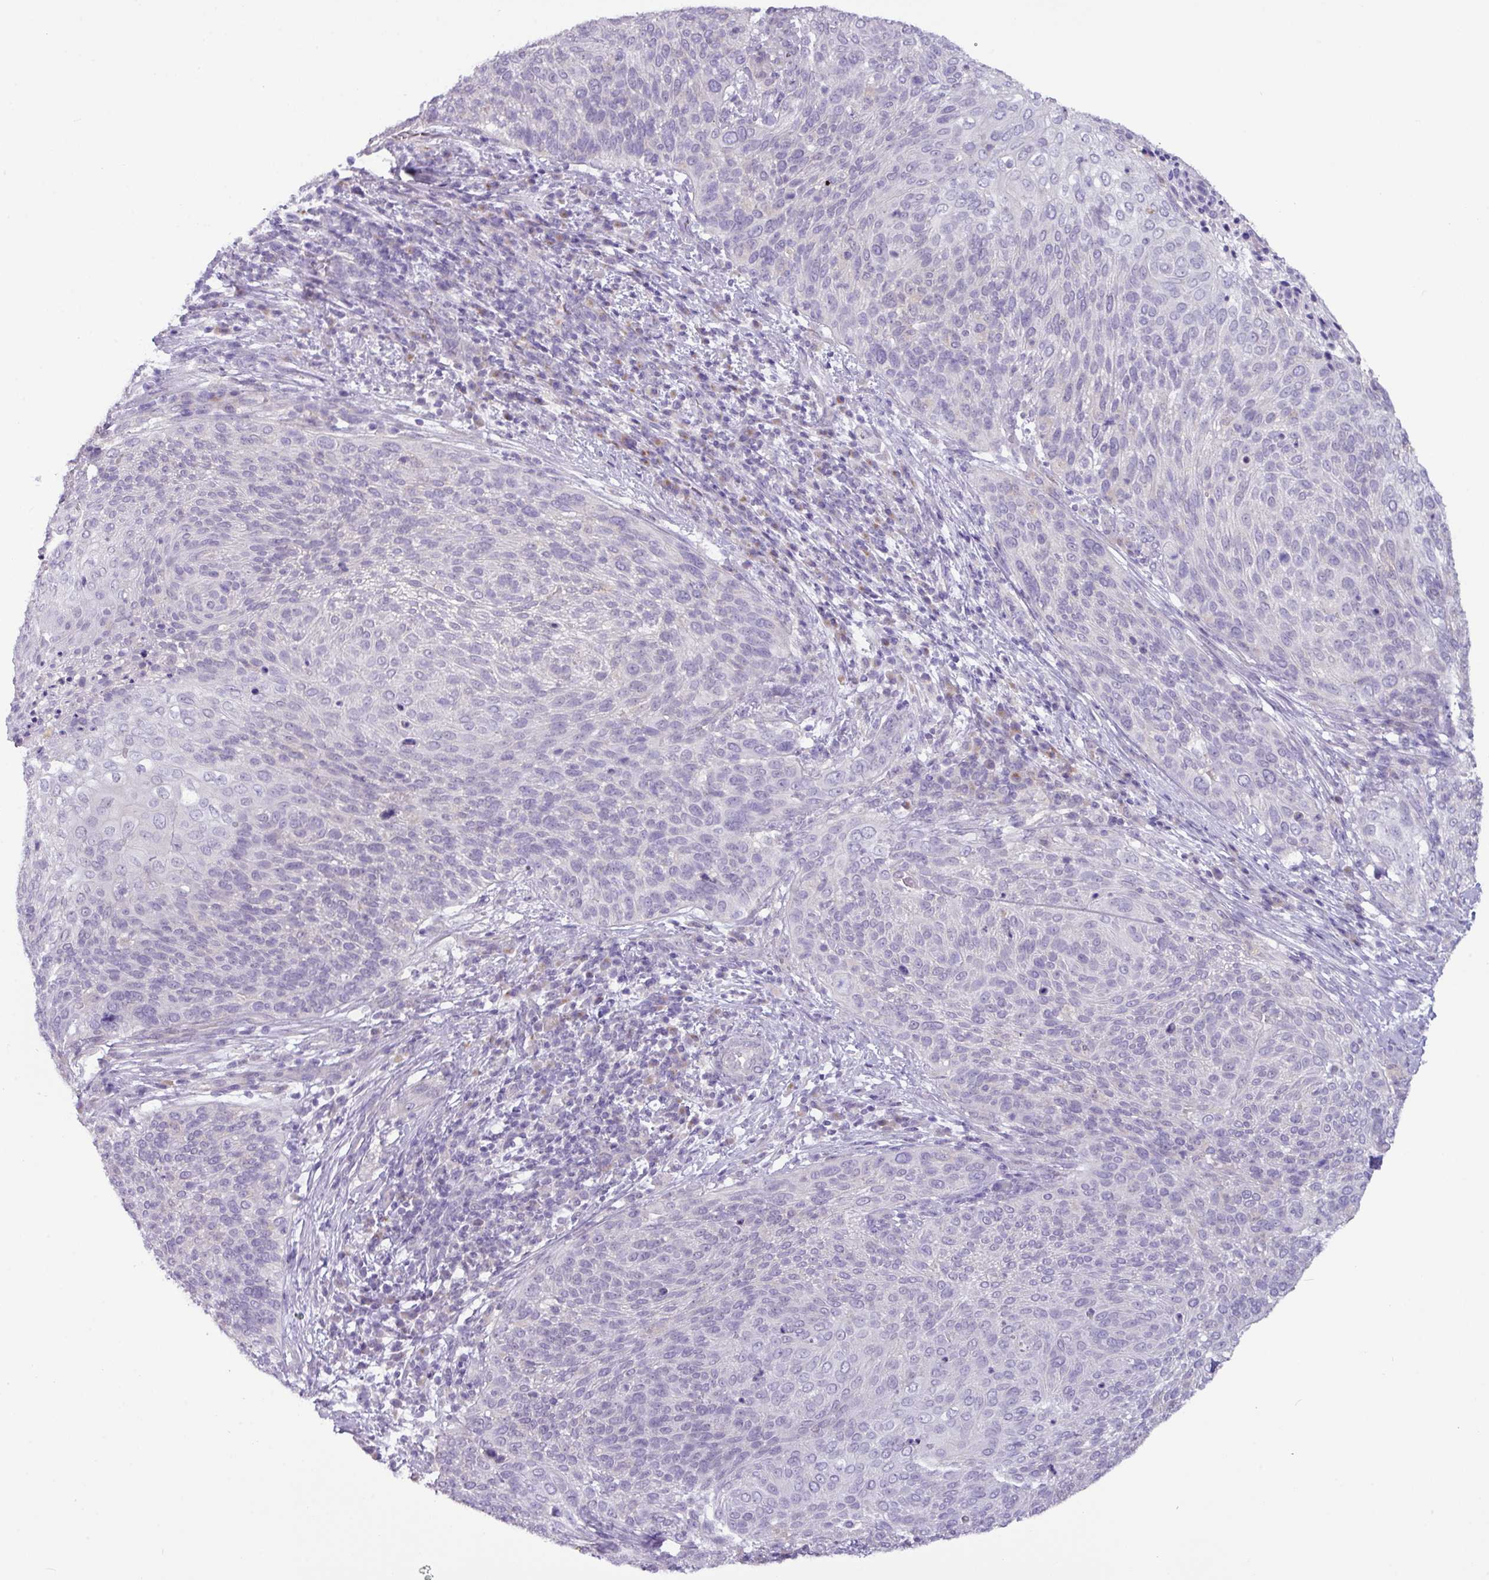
{"staining": {"intensity": "negative", "quantity": "none", "location": "none"}, "tissue": "cervical cancer", "cell_type": "Tumor cells", "image_type": "cancer", "snomed": [{"axis": "morphology", "description": "Squamous cell carcinoma, NOS"}, {"axis": "topography", "description": "Cervix"}], "caption": "Immunohistochemistry (IHC) image of neoplastic tissue: human cervical cancer stained with DAB reveals no significant protein staining in tumor cells.", "gene": "ZNF524", "patient": {"sex": "female", "age": 31}}